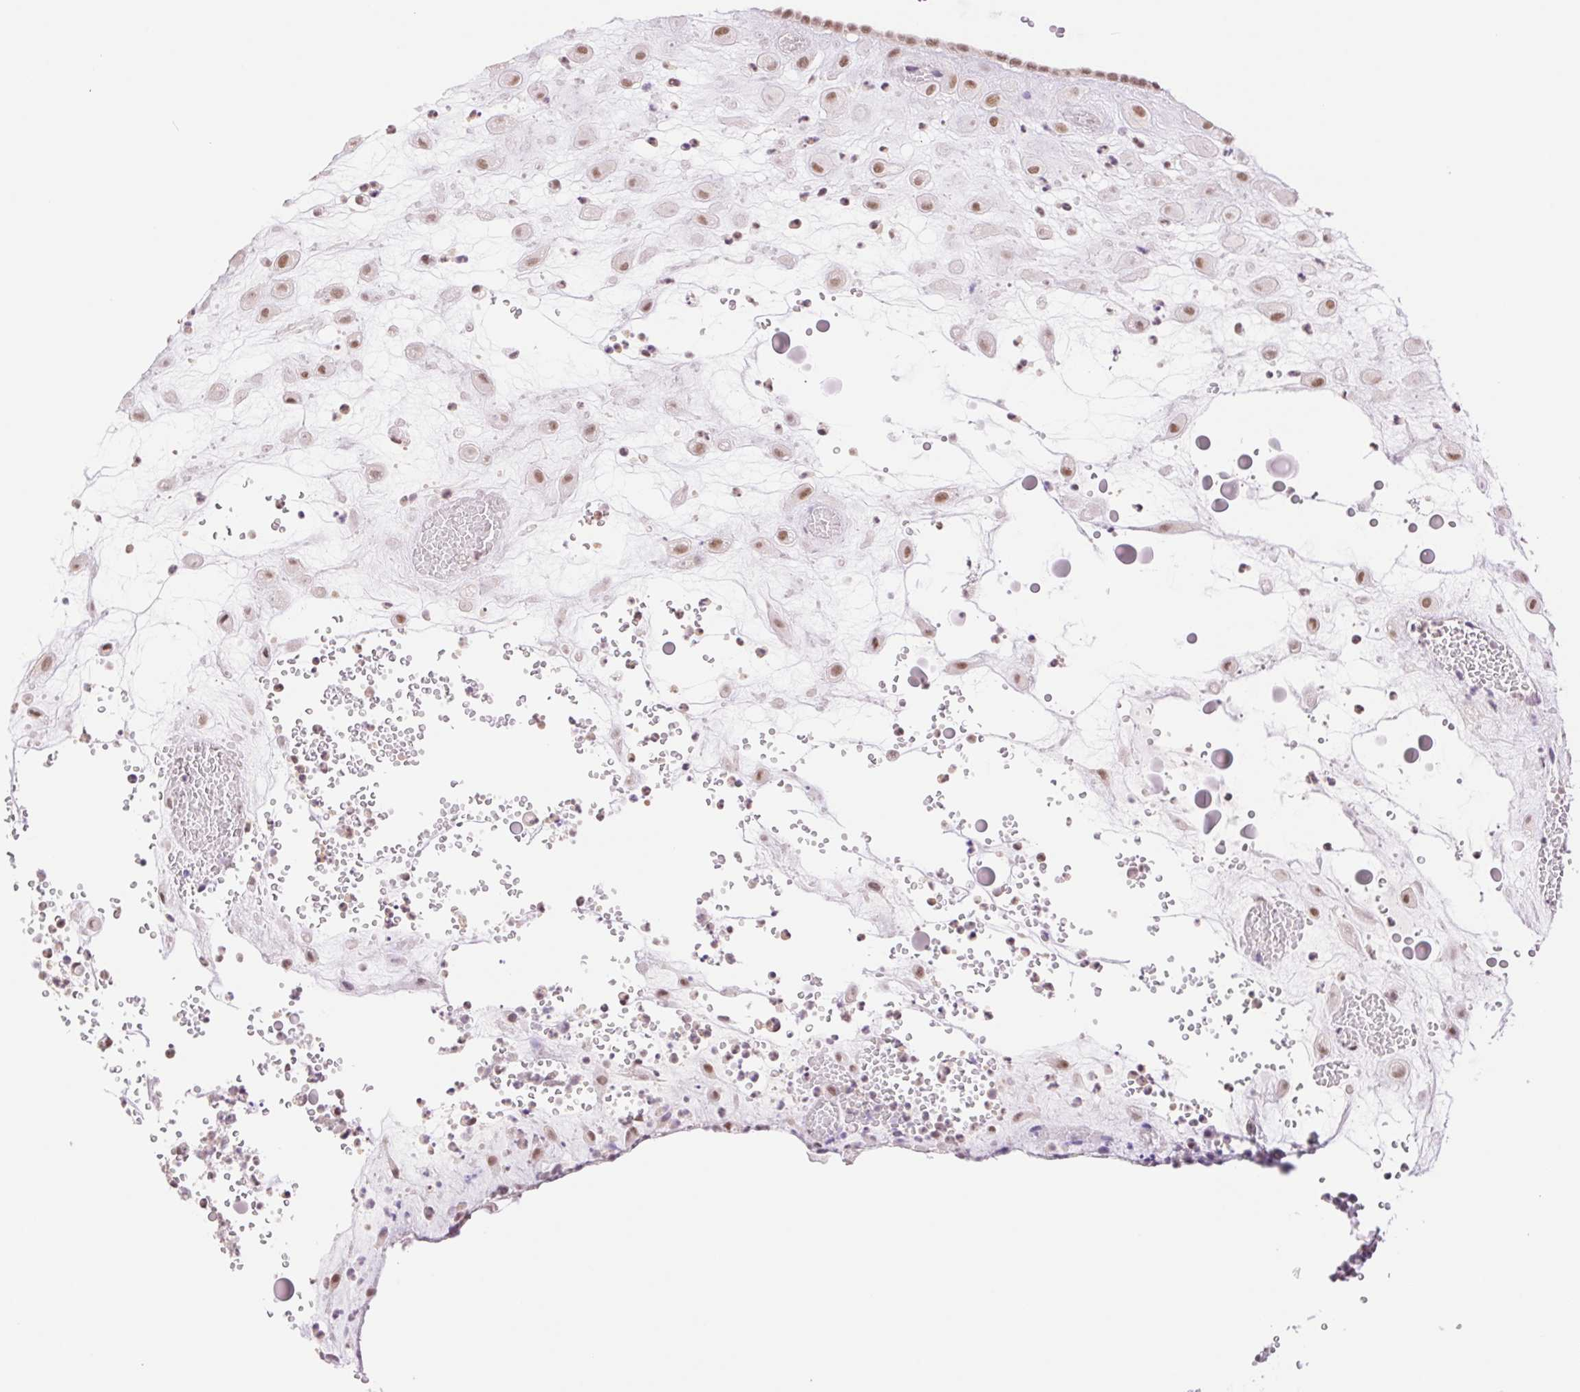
{"staining": {"intensity": "weak", "quantity": ">75%", "location": "nuclear"}, "tissue": "placenta", "cell_type": "Decidual cells", "image_type": "normal", "snomed": [{"axis": "morphology", "description": "Normal tissue, NOS"}, {"axis": "topography", "description": "Placenta"}], "caption": "Decidual cells reveal low levels of weak nuclear positivity in approximately >75% of cells in unremarkable placenta.", "gene": "RPRD1B", "patient": {"sex": "female", "age": 24}}